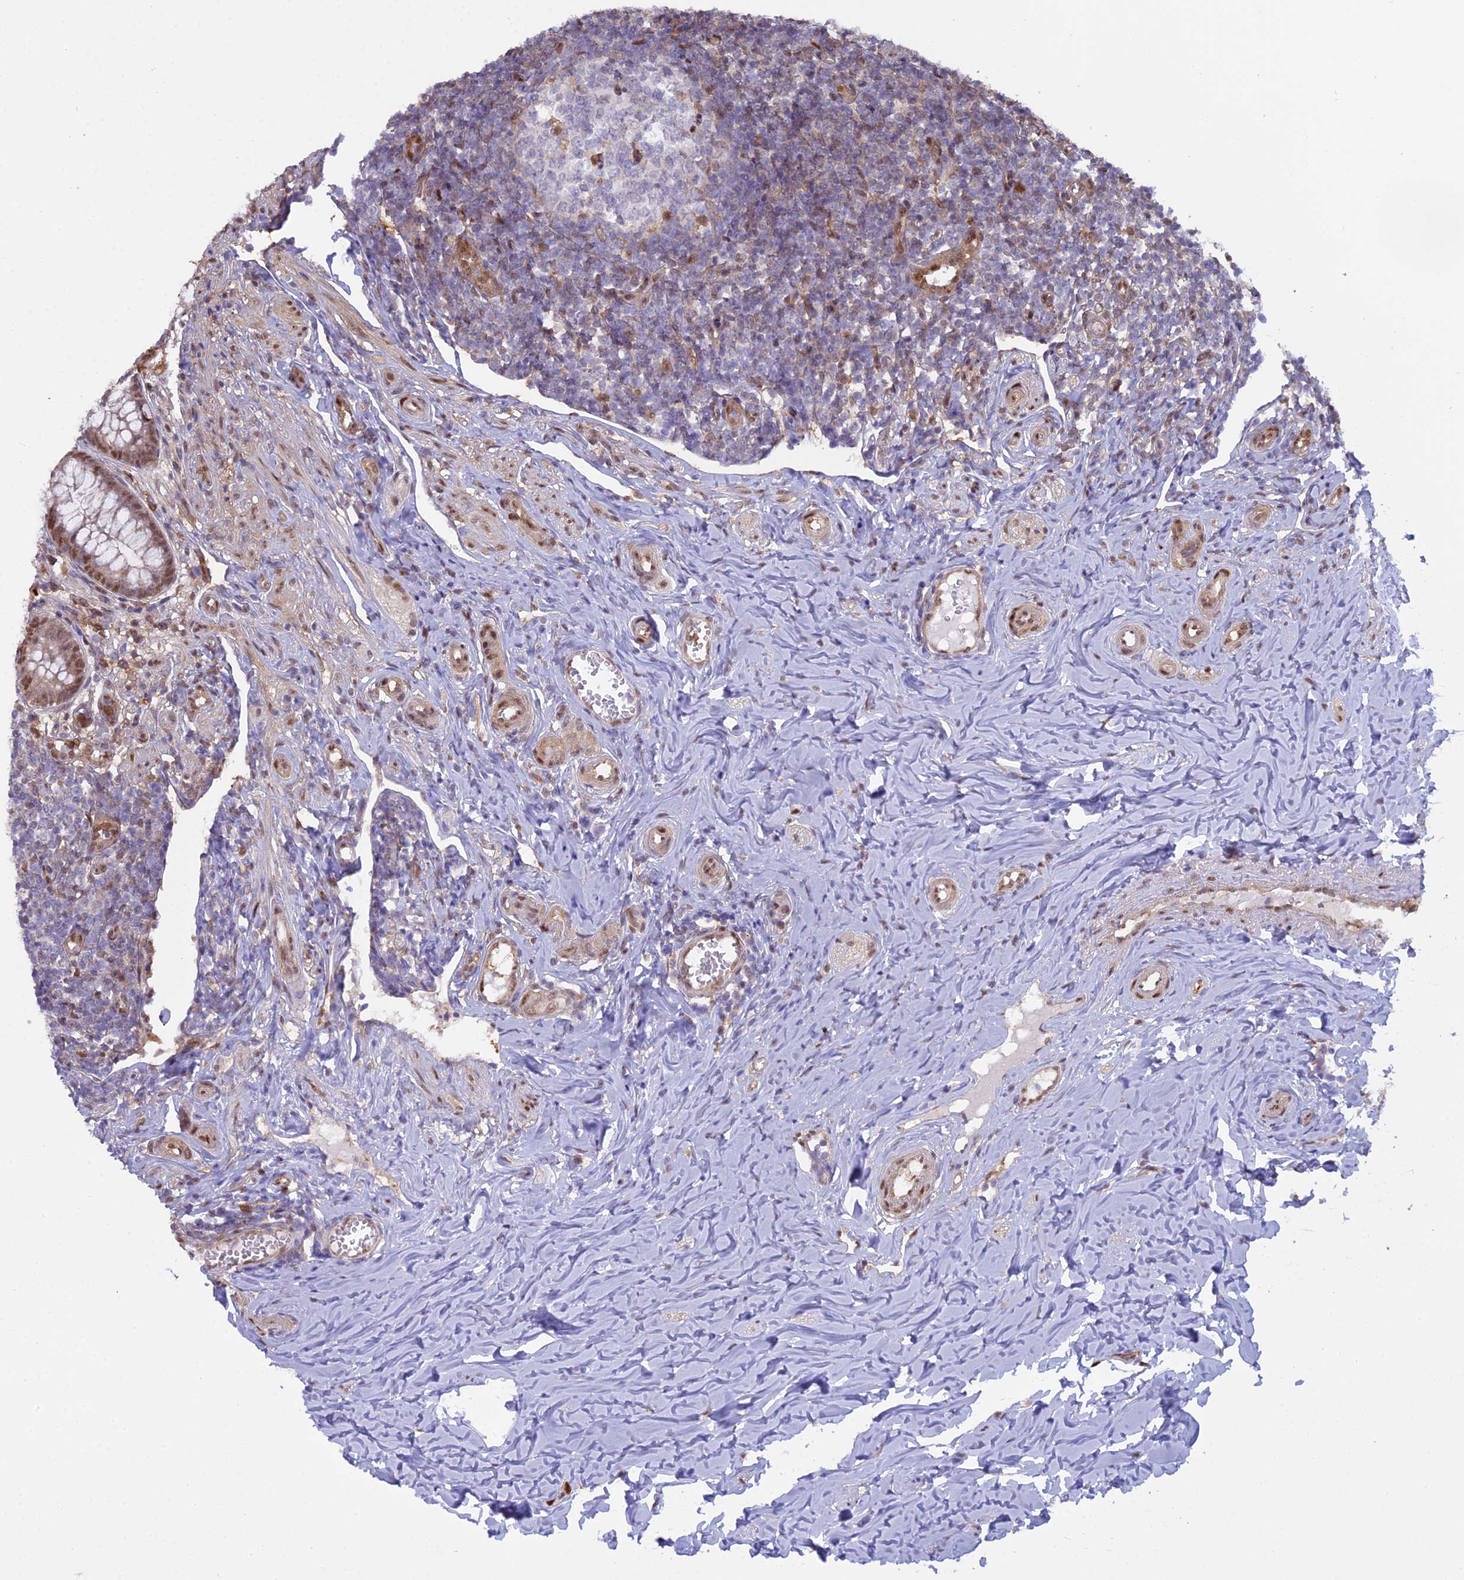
{"staining": {"intensity": "strong", "quantity": ">75%", "location": "nuclear"}, "tissue": "appendix", "cell_type": "Glandular cells", "image_type": "normal", "snomed": [{"axis": "morphology", "description": "Normal tissue, NOS"}, {"axis": "topography", "description": "Appendix"}], "caption": "A photomicrograph showing strong nuclear expression in about >75% of glandular cells in unremarkable appendix, as visualized by brown immunohistochemical staining.", "gene": "NPEPL1", "patient": {"sex": "female", "age": 33}}